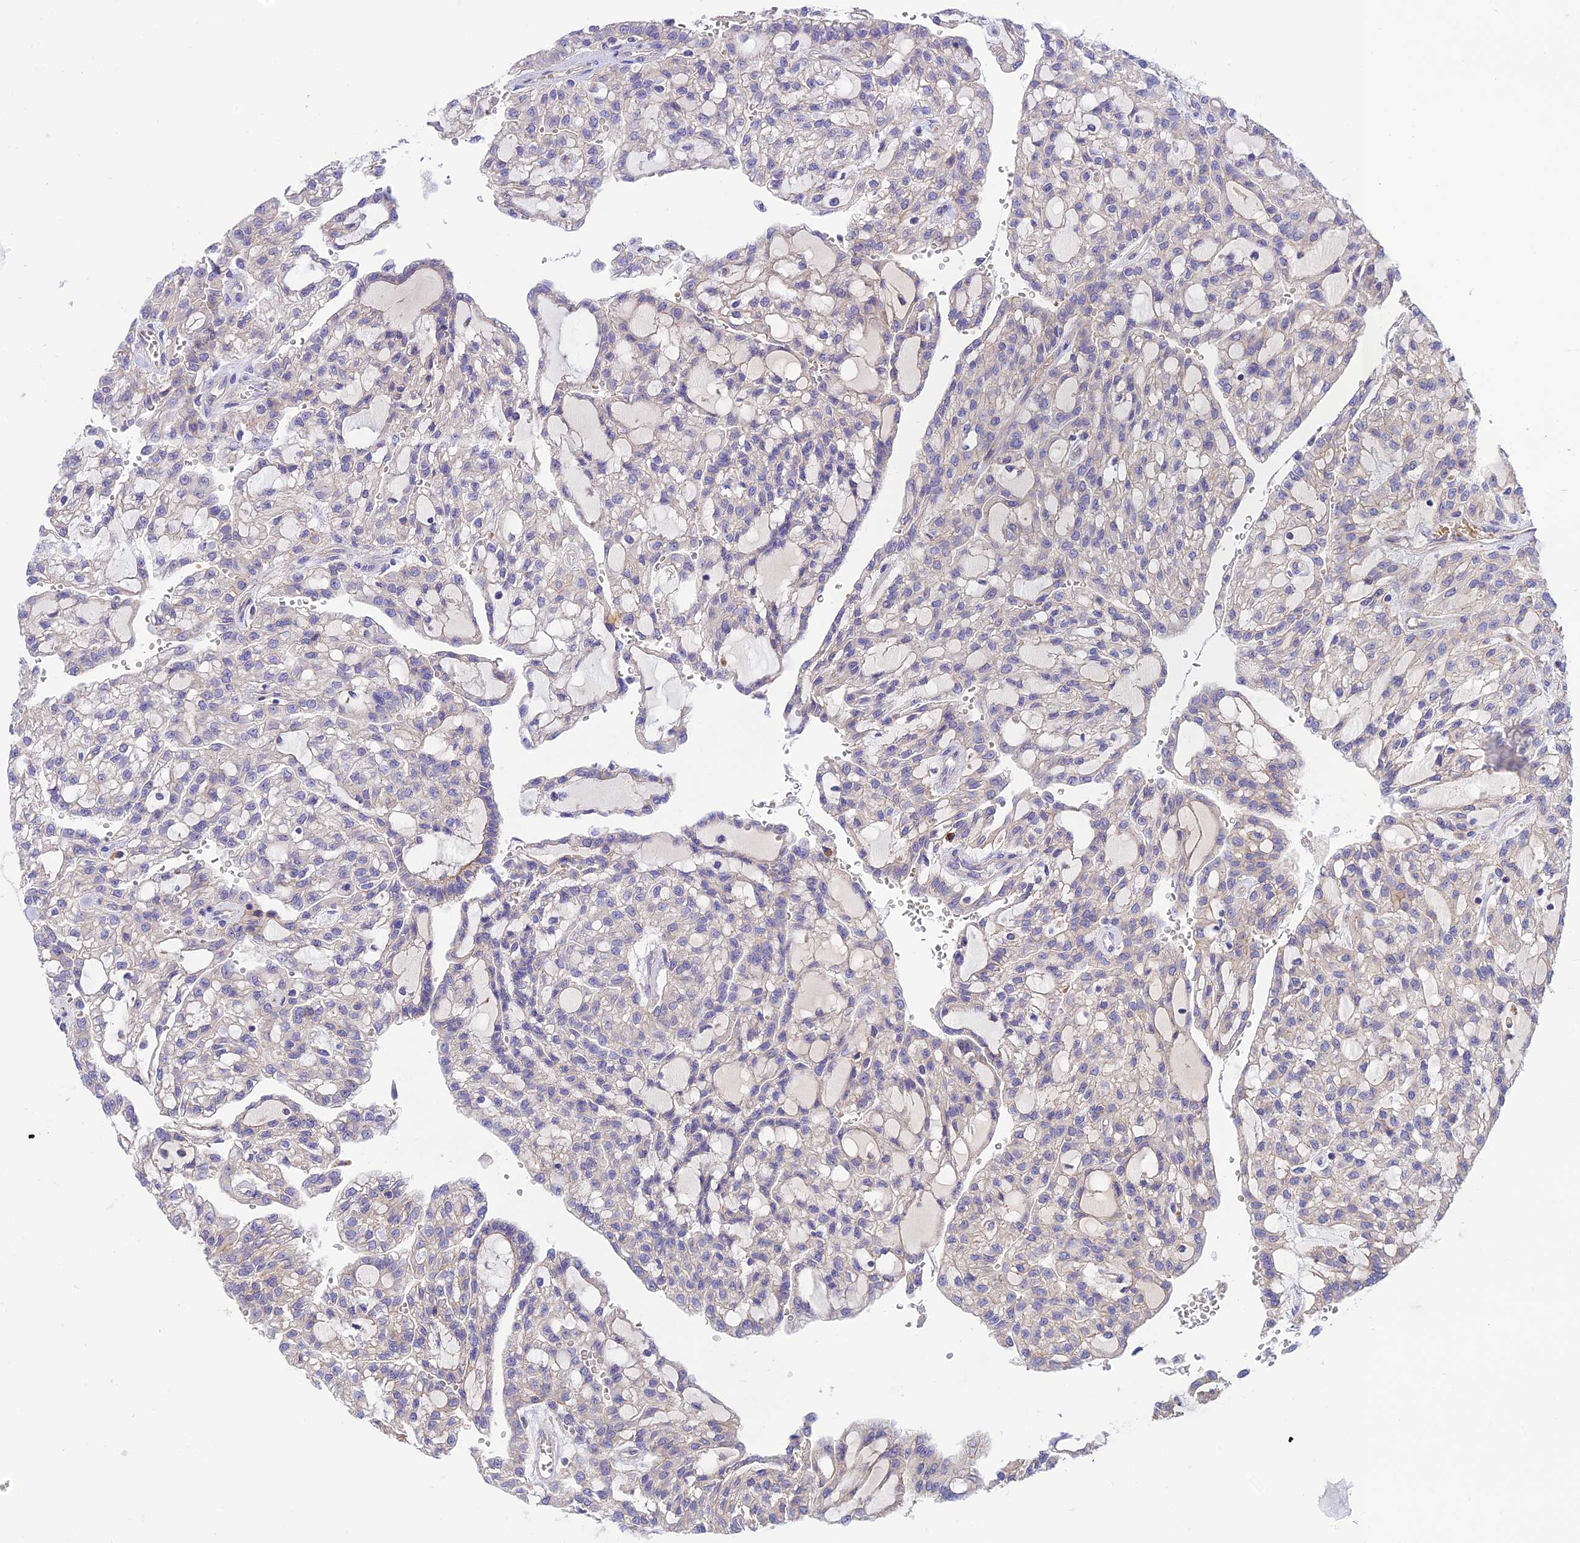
{"staining": {"intensity": "negative", "quantity": "none", "location": "none"}, "tissue": "renal cancer", "cell_type": "Tumor cells", "image_type": "cancer", "snomed": [{"axis": "morphology", "description": "Adenocarcinoma, NOS"}, {"axis": "topography", "description": "Kidney"}], "caption": "DAB (3,3'-diaminobenzidine) immunohistochemical staining of adenocarcinoma (renal) exhibits no significant positivity in tumor cells.", "gene": "CCDC157", "patient": {"sex": "male", "age": 63}}